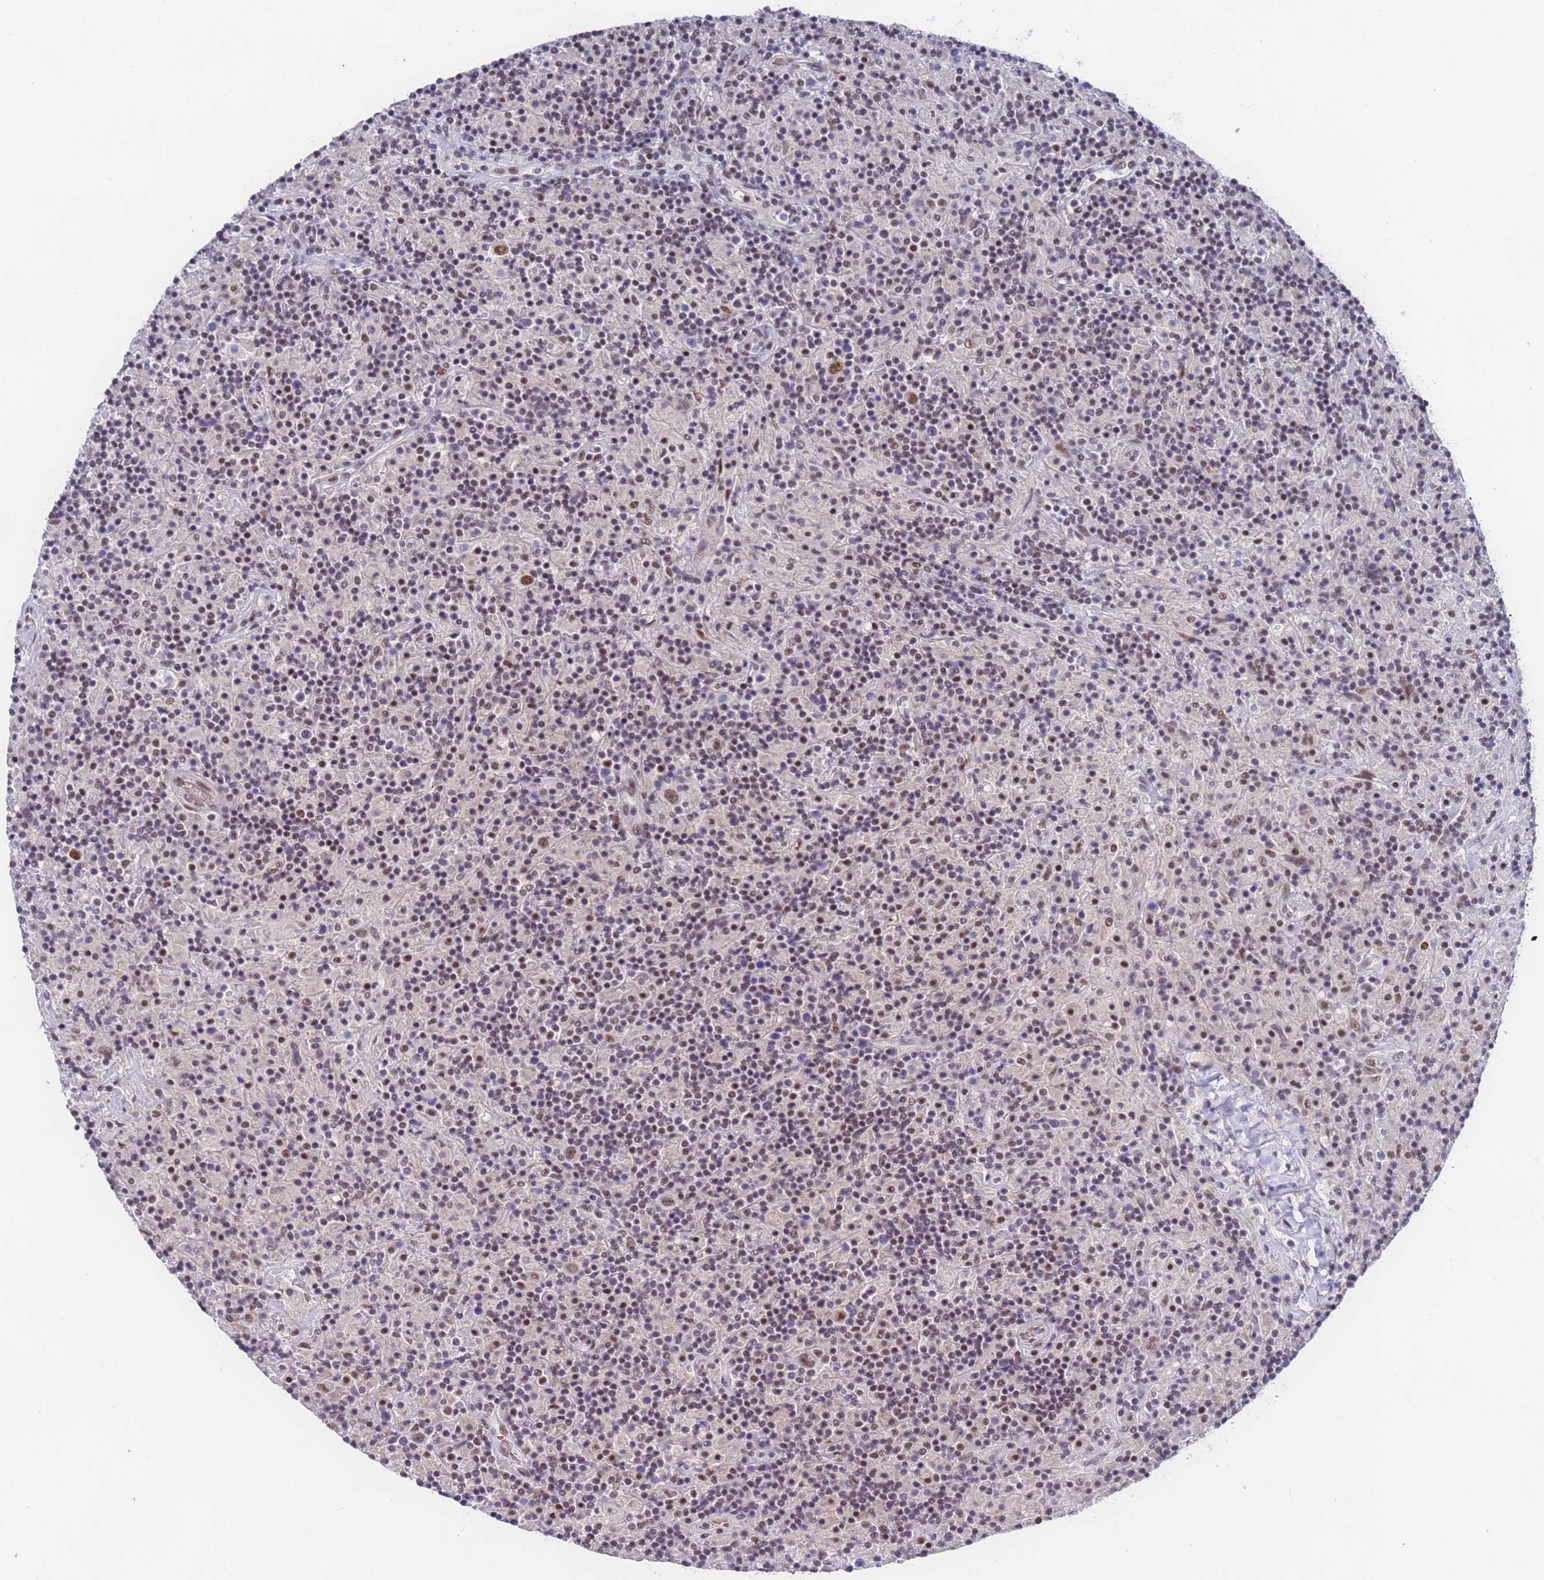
{"staining": {"intensity": "moderate", "quantity": ">75%", "location": "nuclear"}, "tissue": "lymphoma", "cell_type": "Tumor cells", "image_type": "cancer", "snomed": [{"axis": "morphology", "description": "Hodgkin's disease, NOS"}, {"axis": "topography", "description": "Lymph node"}], "caption": "The photomicrograph reveals a brown stain indicating the presence of a protein in the nuclear of tumor cells in lymphoma. (brown staining indicates protein expression, while blue staining denotes nuclei).", "gene": "FNBP4", "patient": {"sex": "male", "age": 70}}